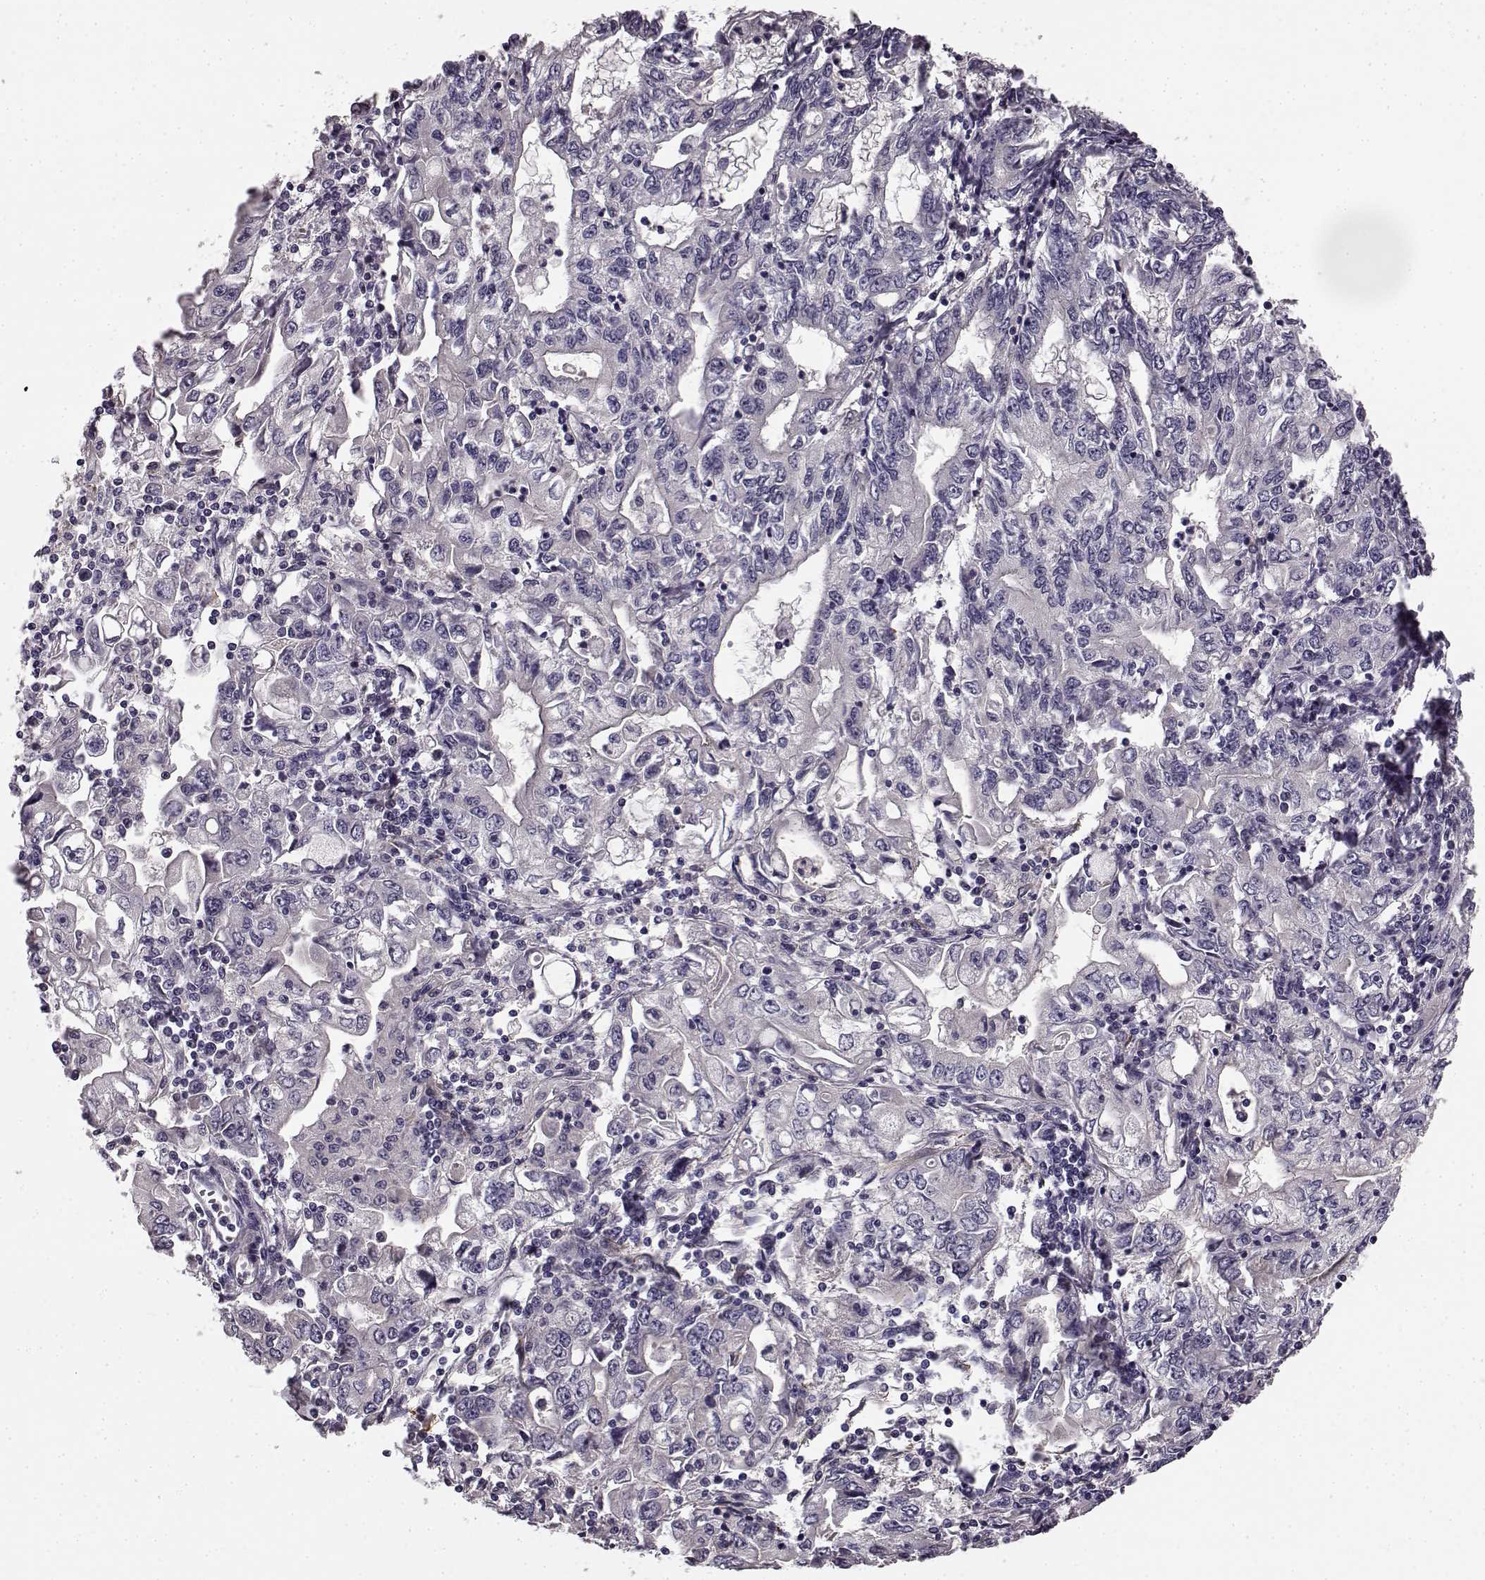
{"staining": {"intensity": "negative", "quantity": "none", "location": "none"}, "tissue": "stomach cancer", "cell_type": "Tumor cells", "image_type": "cancer", "snomed": [{"axis": "morphology", "description": "Adenocarcinoma, NOS"}, {"axis": "topography", "description": "Stomach, lower"}], "caption": "Human stomach adenocarcinoma stained for a protein using IHC demonstrates no expression in tumor cells.", "gene": "KRT85", "patient": {"sex": "female", "age": 72}}